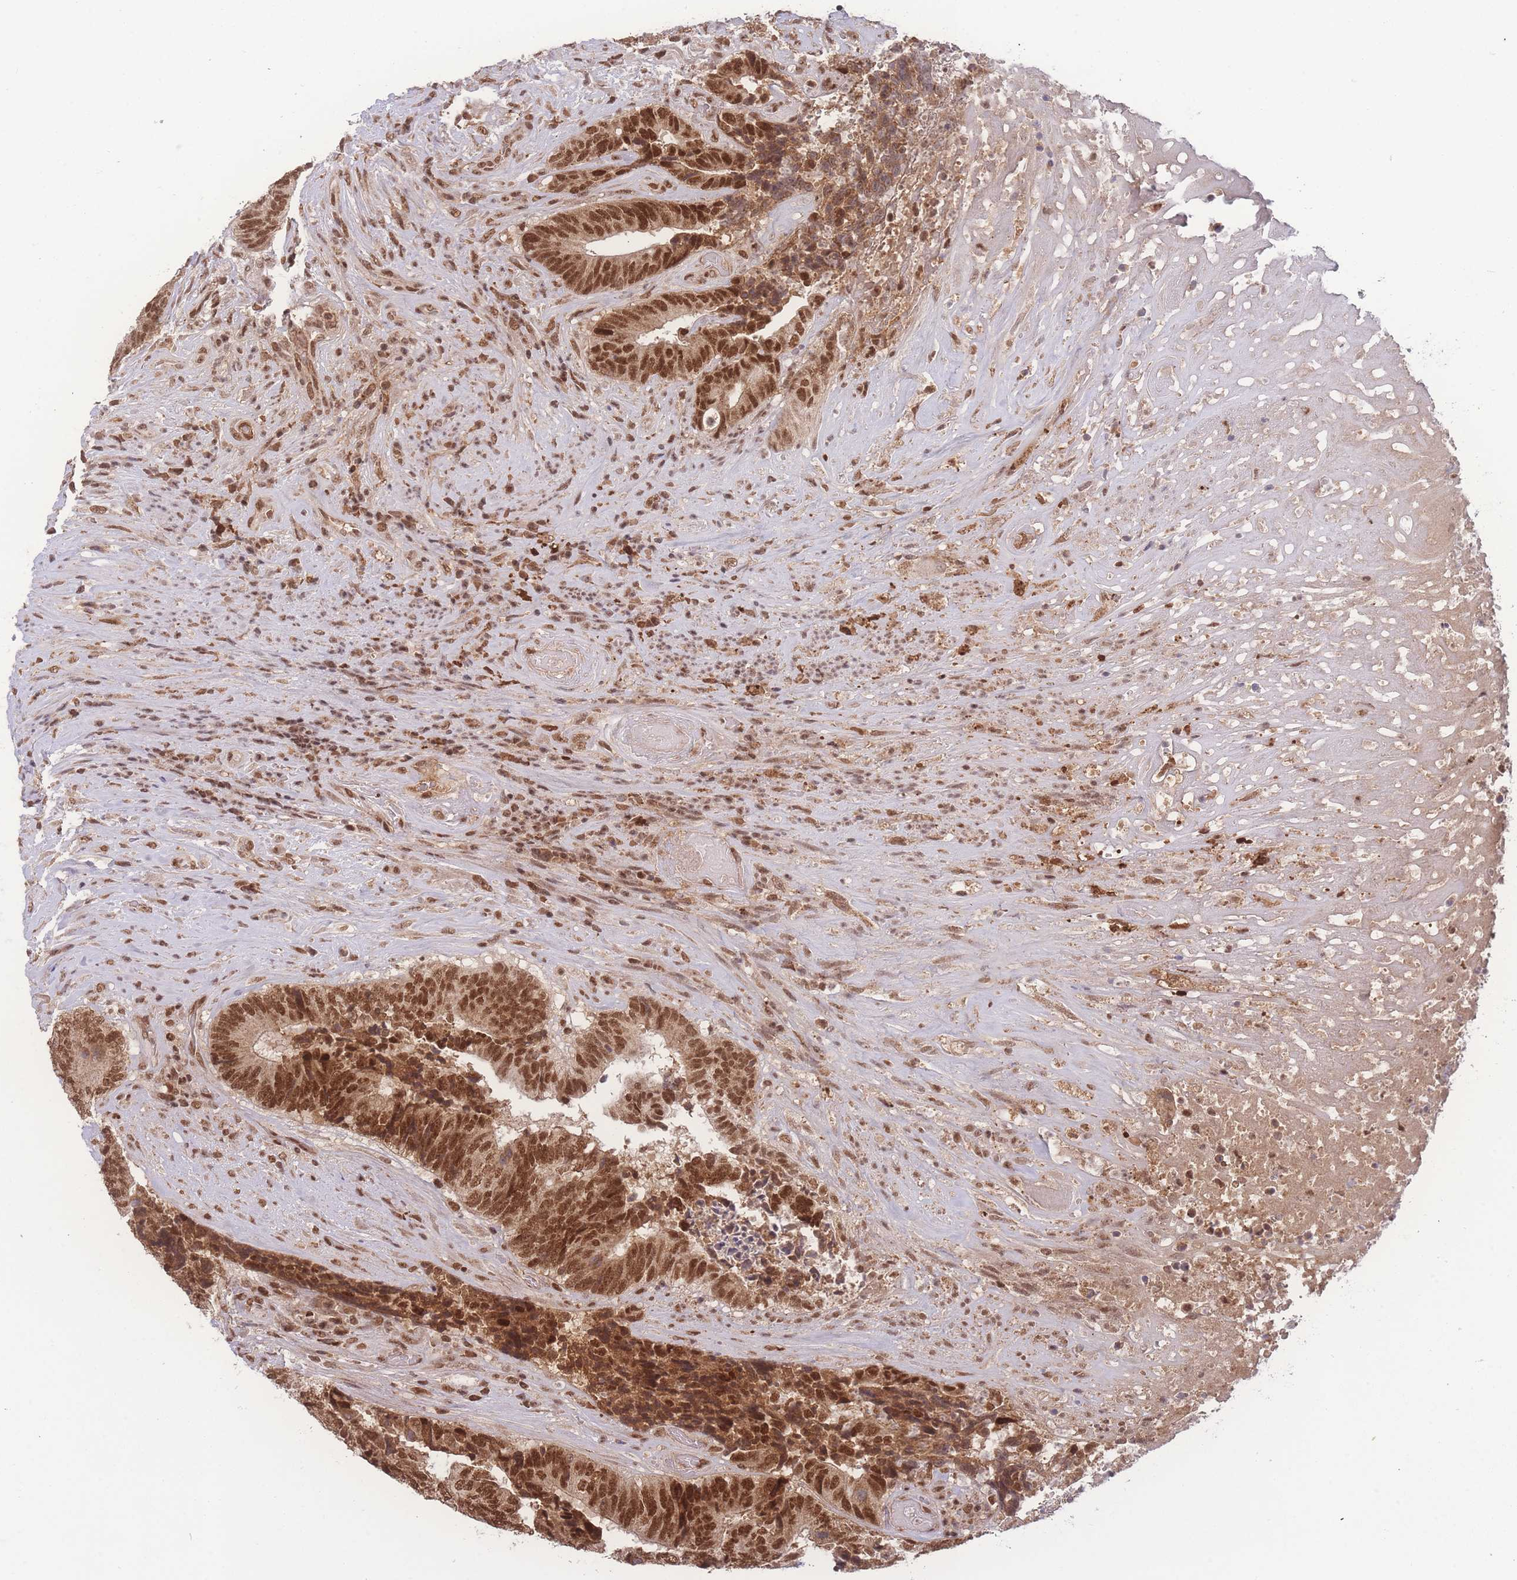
{"staining": {"intensity": "strong", "quantity": ">75%", "location": "nuclear"}, "tissue": "colorectal cancer", "cell_type": "Tumor cells", "image_type": "cancer", "snomed": [{"axis": "morphology", "description": "Adenocarcinoma, NOS"}, {"axis": "topography", "description": "Rectum"}], "caption": "DAB immunohistochemical staining of human colorectal adenocarcinoma demonstrates strong nuclear protein positivity in approximately >75% of tumor cells.", "gene": "RAVER1", "patient": {"sex": "male", "age": 72}}